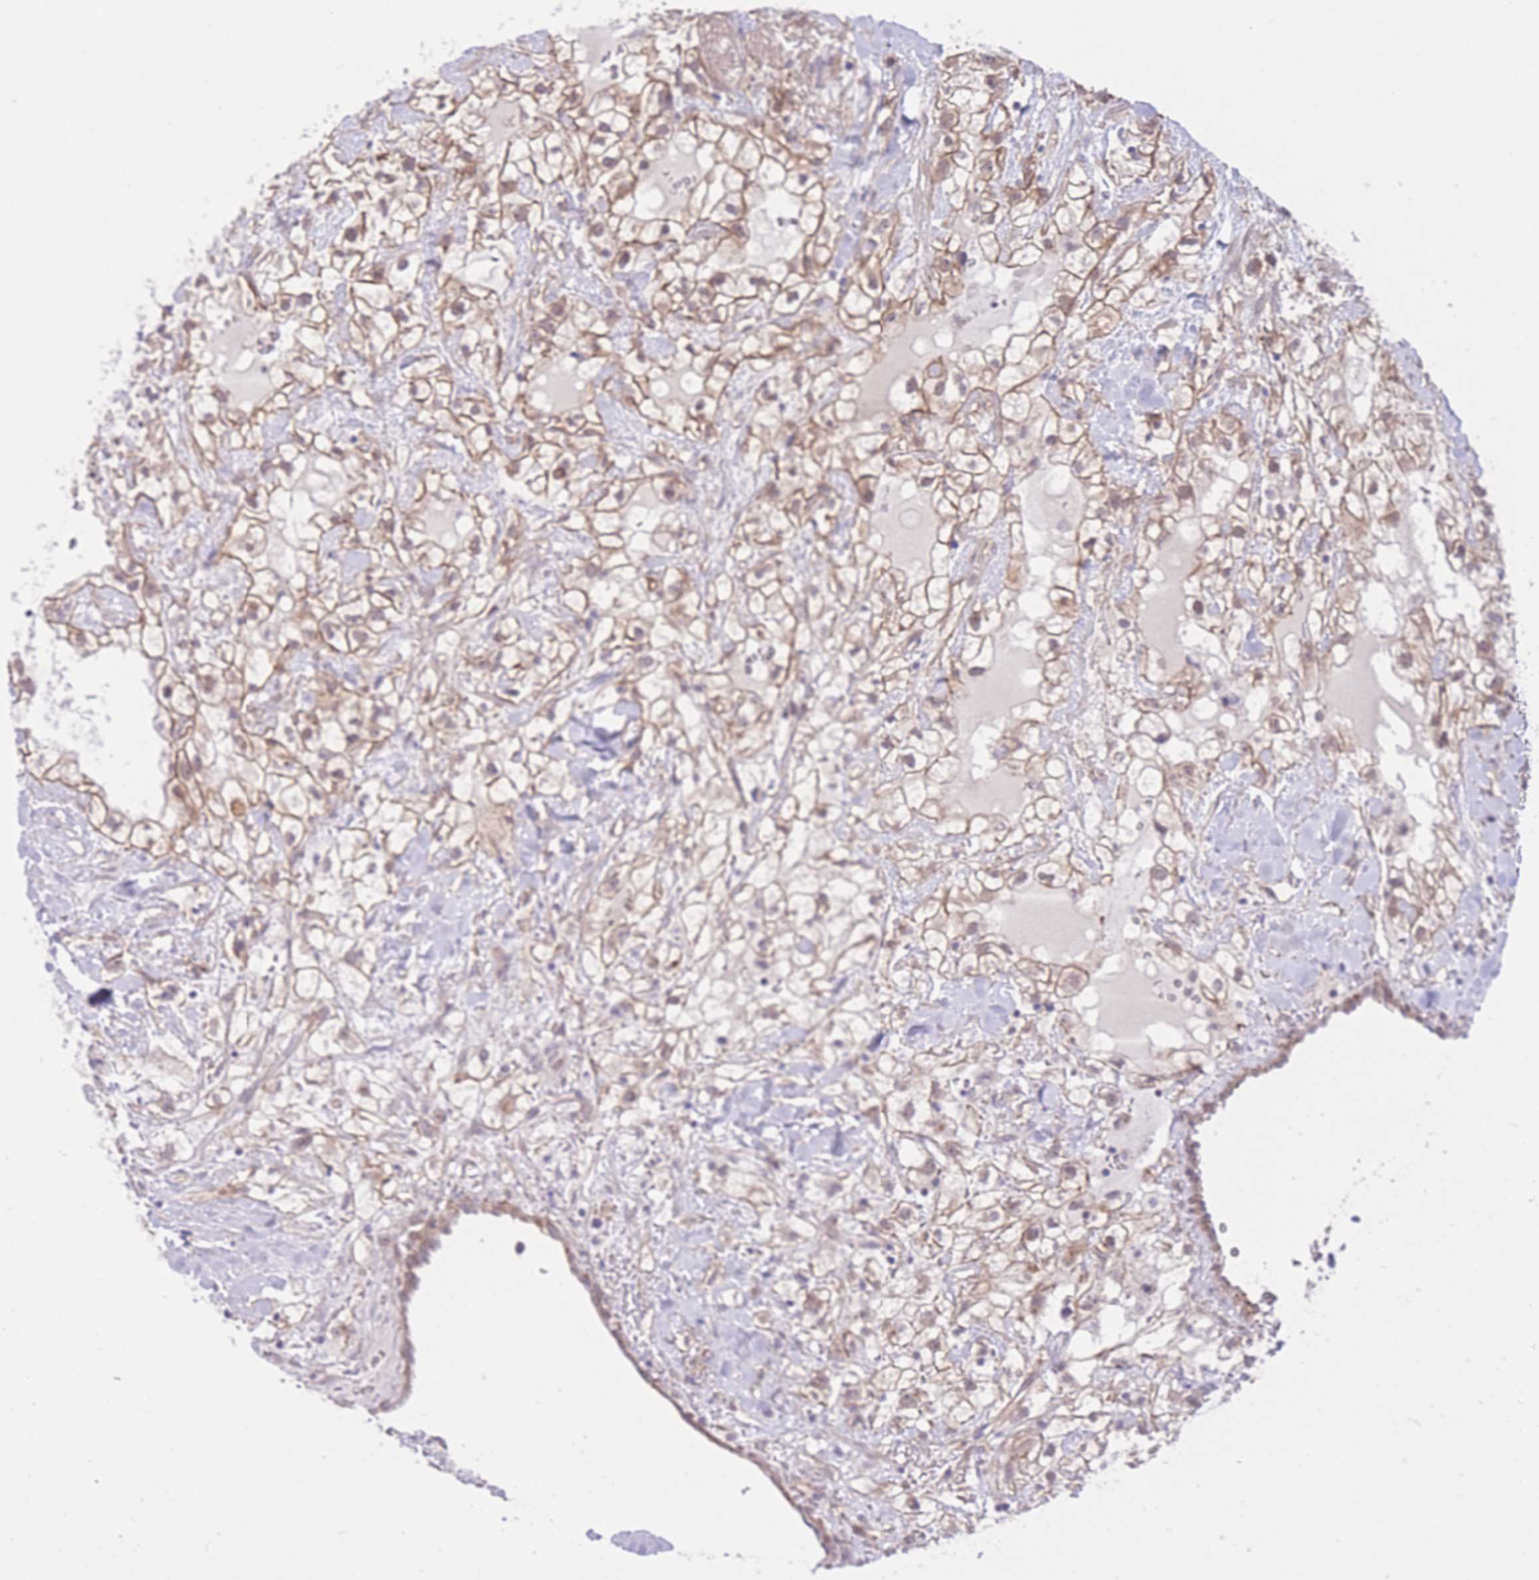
{"staining": {"intensity": "weak", "quantity": ">75%", "location": "cytoplasmic/membranous,nuclear"}, "tissue": "renal cancer", "cell_type": "Tumor cells", "image_type": "cancer", "snomed": [{"axis": "morphology", "description": "Adenocarcinoma, NOS"}, {"axis": "topography", "description": "Kidney"}], "caption": "A brown stain labels weak cytoplasmic/membranous and nuclear expression of a protein in human renal cancer tumor cells.", "gene": "QTRT1", "patient": {"sex": "male", "age": 59}}